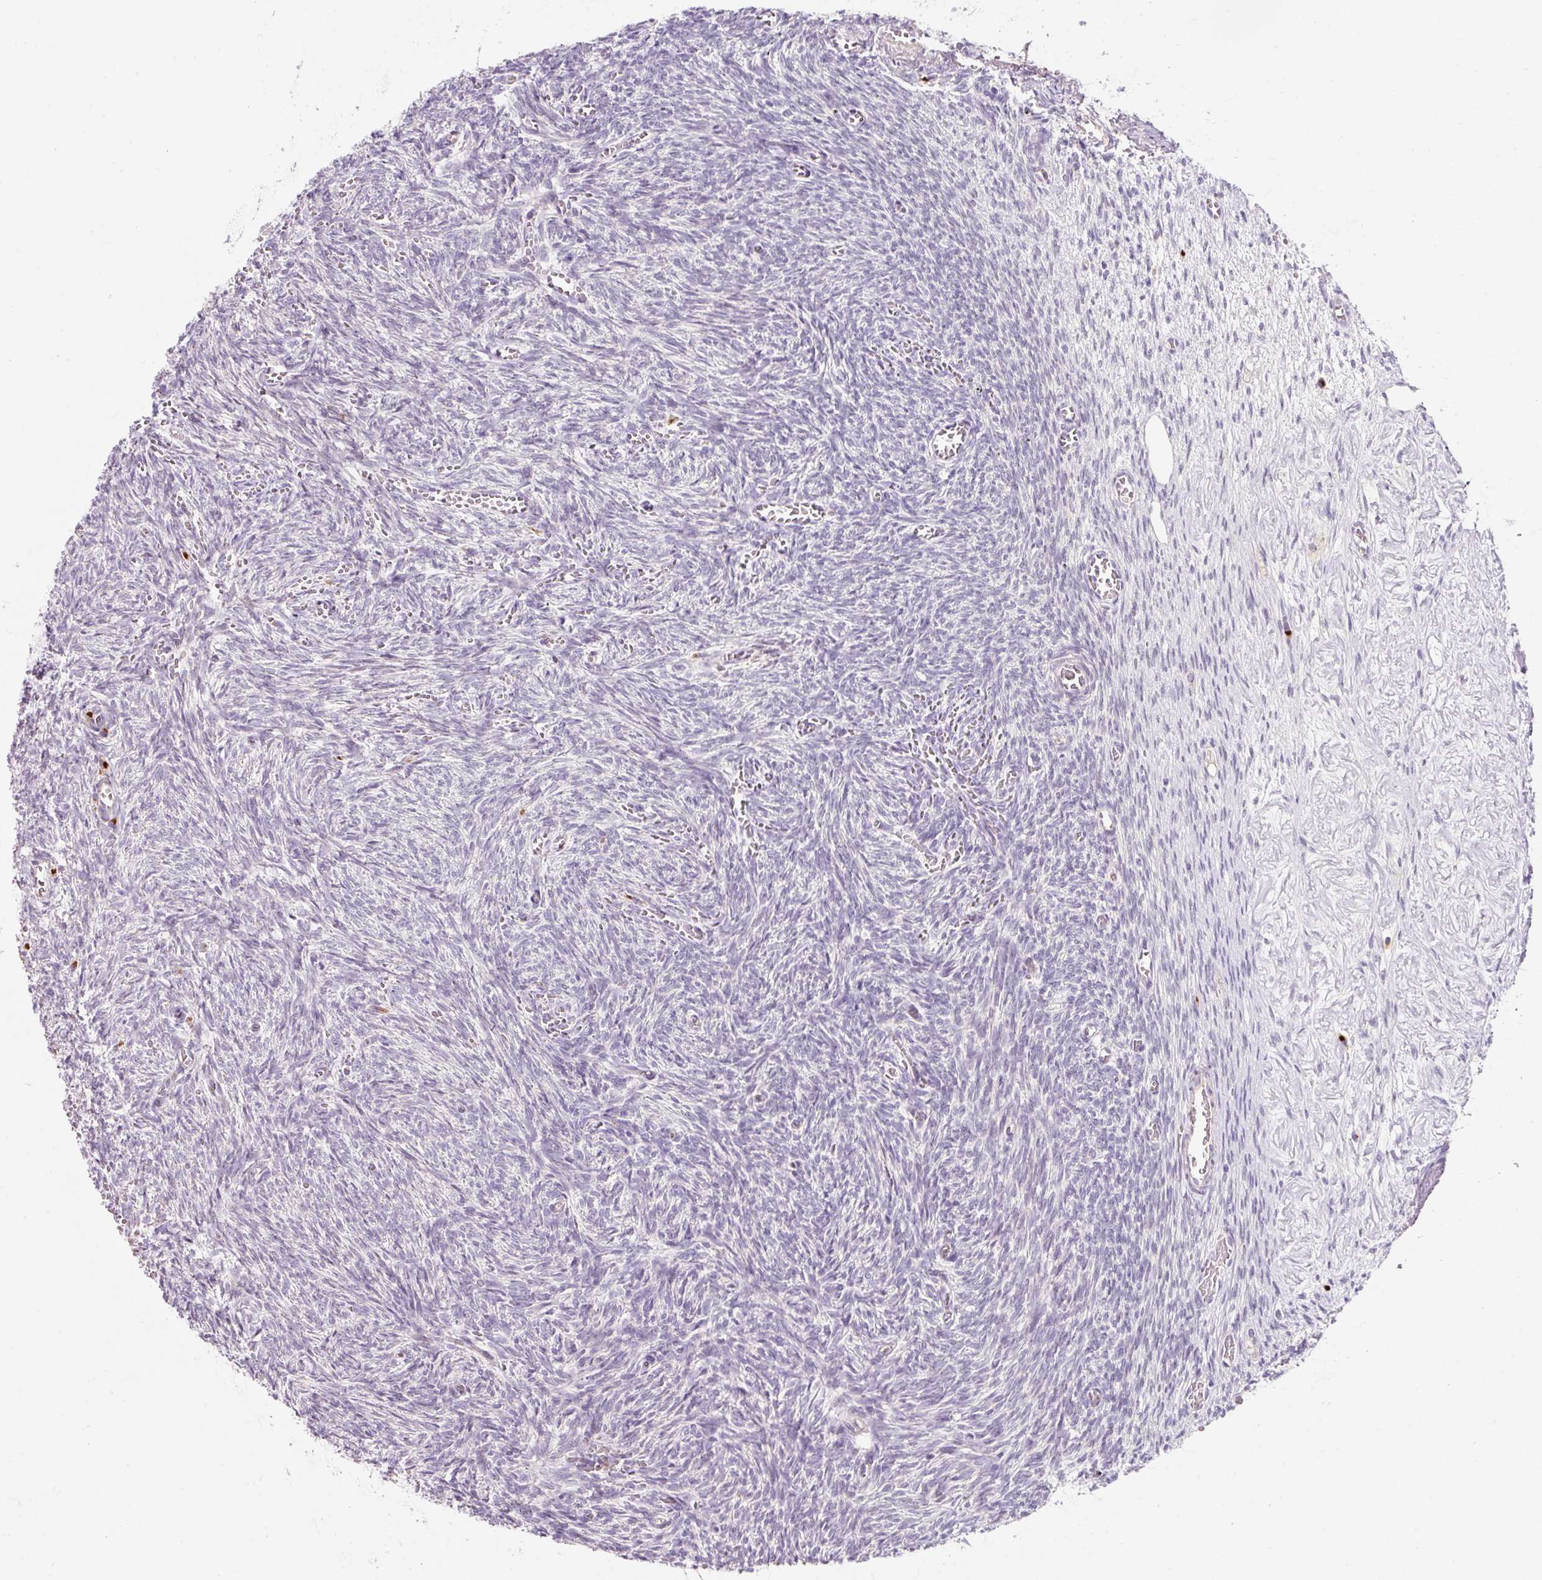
{"staining": {"intensity": "negative", "quantity": "none", "location": "none"}, "tissue": "ovary", "cell_type": "Follicle cells", "image_type": "normal", "snomed": [{"axis": "morphology", "description": "Normal tissue, NOS"}, {"axis": "topography", "description": "Ovary"}], "caption": "A high-resolution micrograph shows IHC staining of benign ovary, which shows no significant expression in follicle cells.", "gene": "NBPF11", "patient": {"sex": "female", "age": 67}}